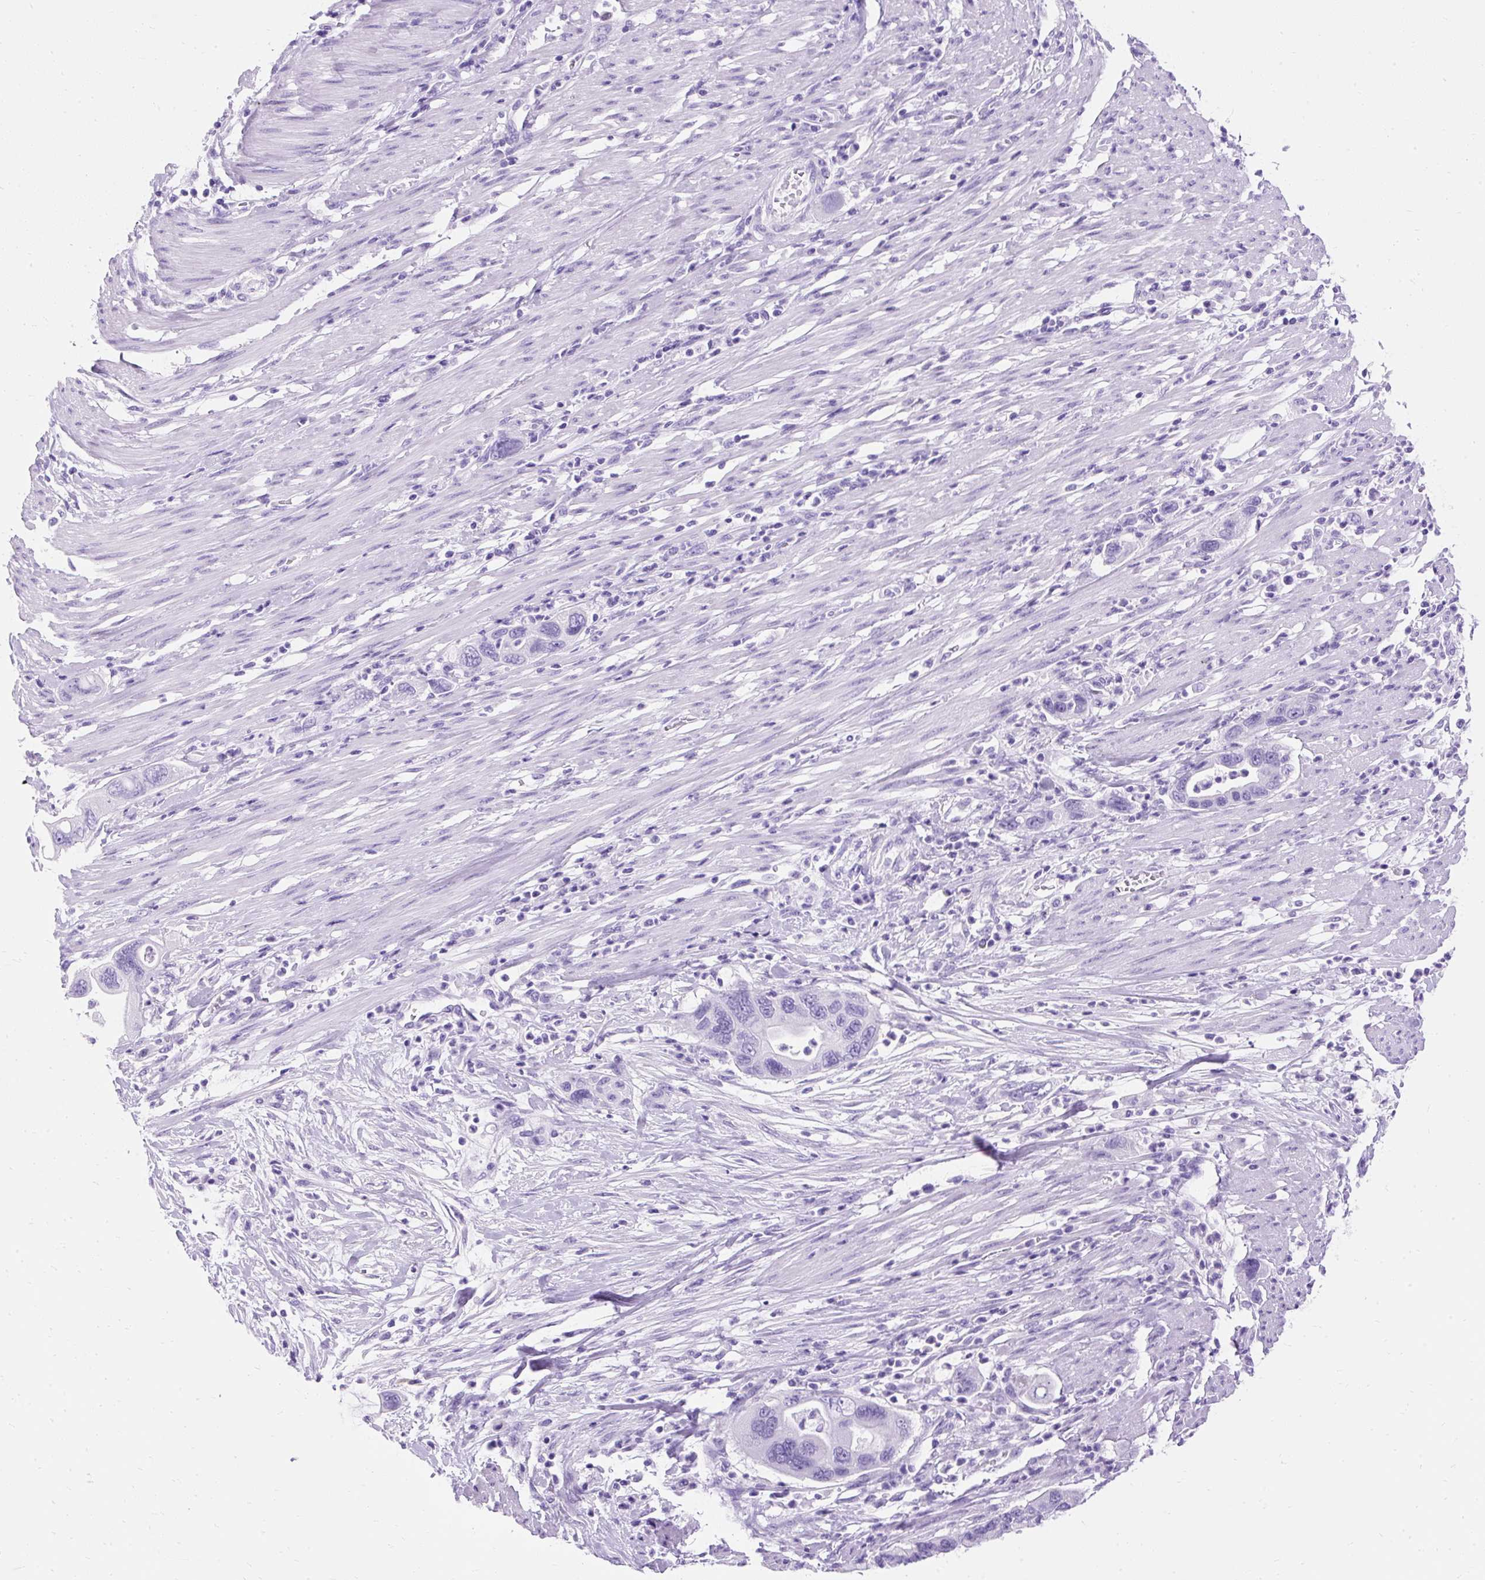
{"staining": {"intensity": "negative", "quantity": "none", "location": "none"}, "tissue": "pancreatic cancer", "cell_type": "Tumor cells", "image_type": "cancer", "snomed": [{"axis": "morphology", "description": "Adenocarcinoma, NOS"}, {"axis": "topography", "description": "Pancreas"}], "caption": "Tumor cells show no significant staining in pancreatic cancer.", "gene": "PVALB", "patient": {"sex": "female", "age": 71}}